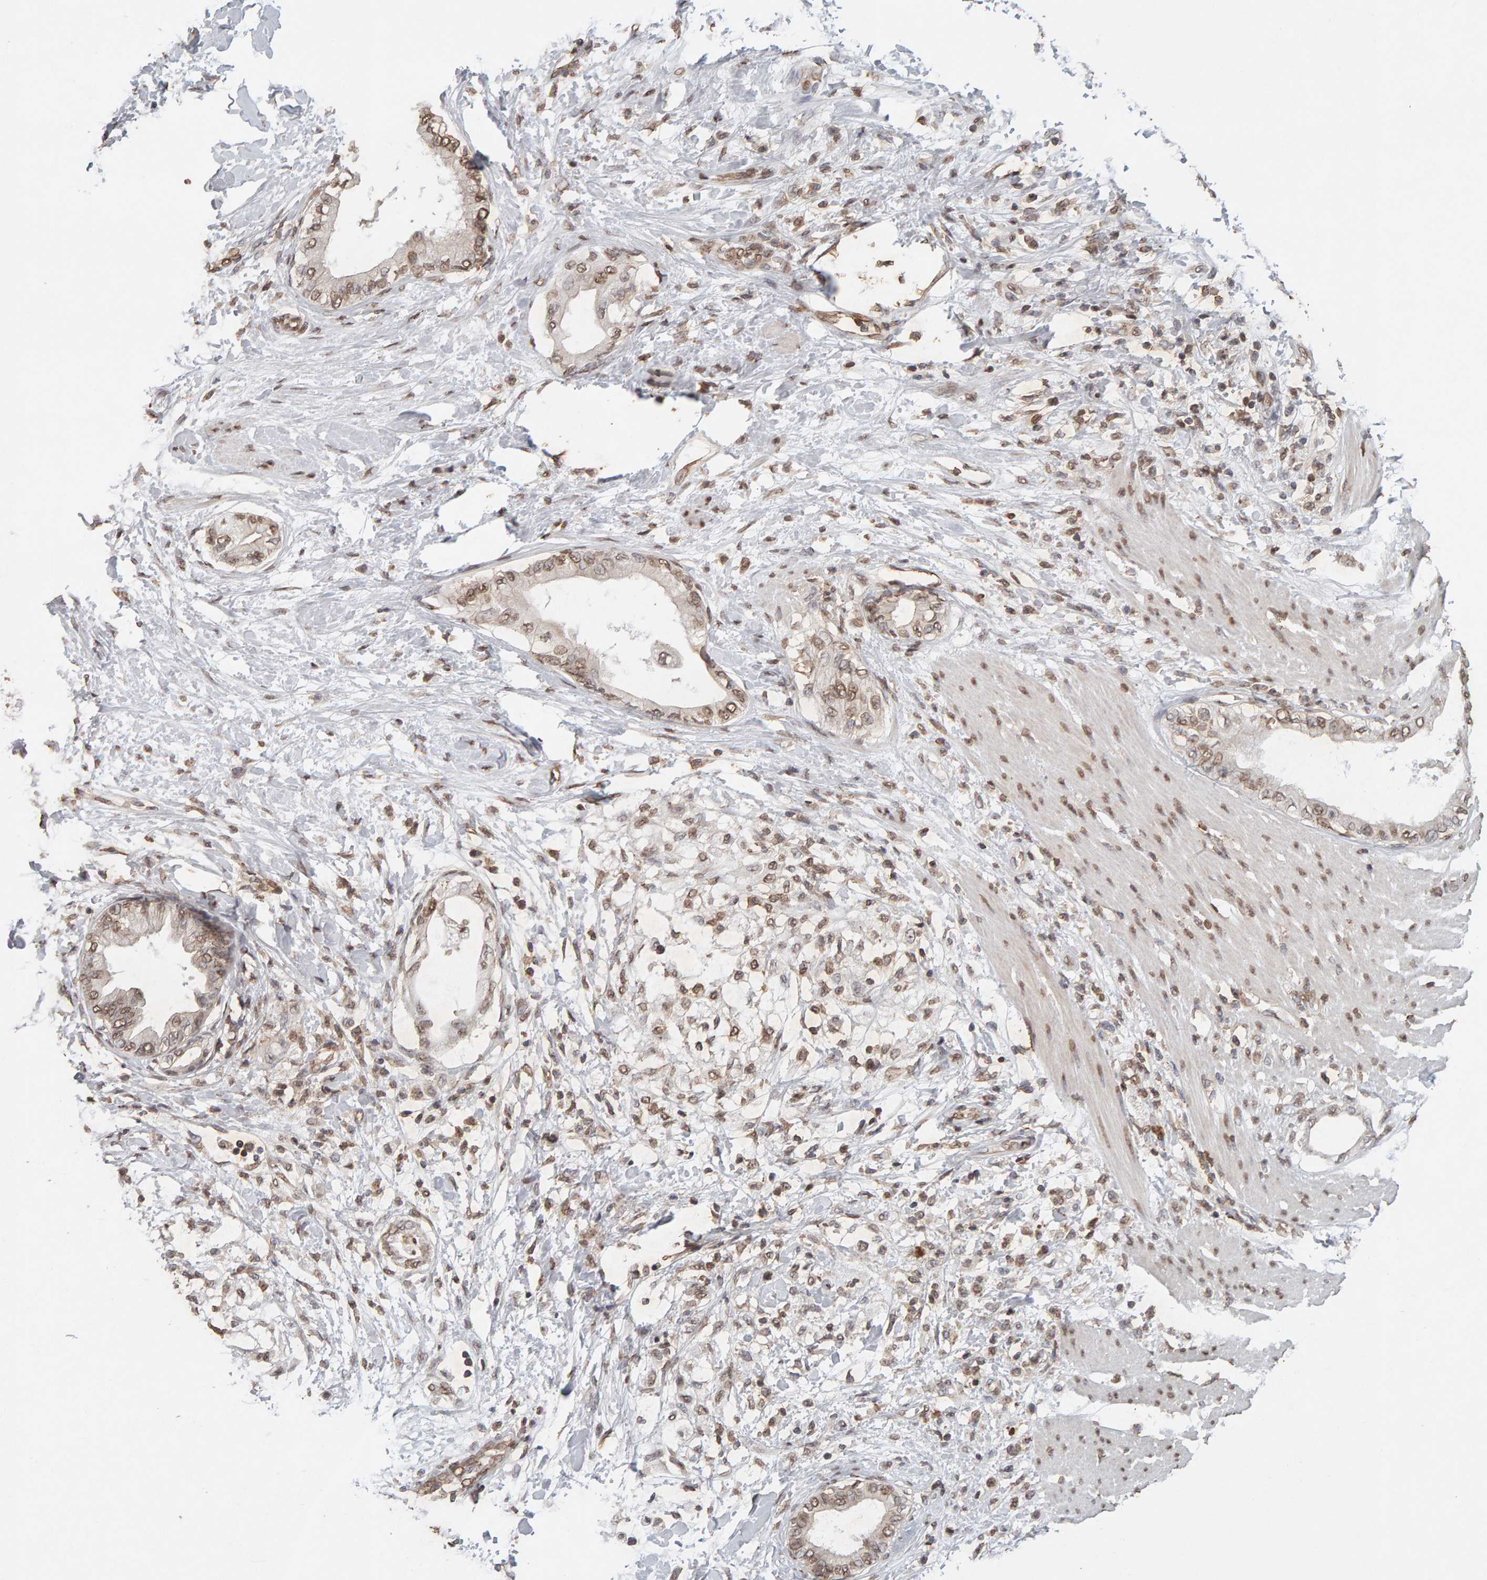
{"staining": {"intensity": "moderate", "quantity": ">75%", "location": "nuclear"}, "tissue": "pancreatic cancer", "cell_type": "Tumor cells", "image_type": "cancer", "snomed": [{"axis": "morphology", "description": "Normal tissue, NOS"}, {"axis": "morphology", "description": "Adenocarcinoma, NOS"}, {"axis": "topography", "description": "Pancreas"}, {"axis": "topography", "description": "Duodenum"}], "caption": "The photomicrograph reveals staining of pancreatic adenocarcinoma, revealing moderate nuclear protein positivity (brown color) within tumor cells.", "gene": "DNAJB5", "patient": {"sex": "female", "age": 60}}